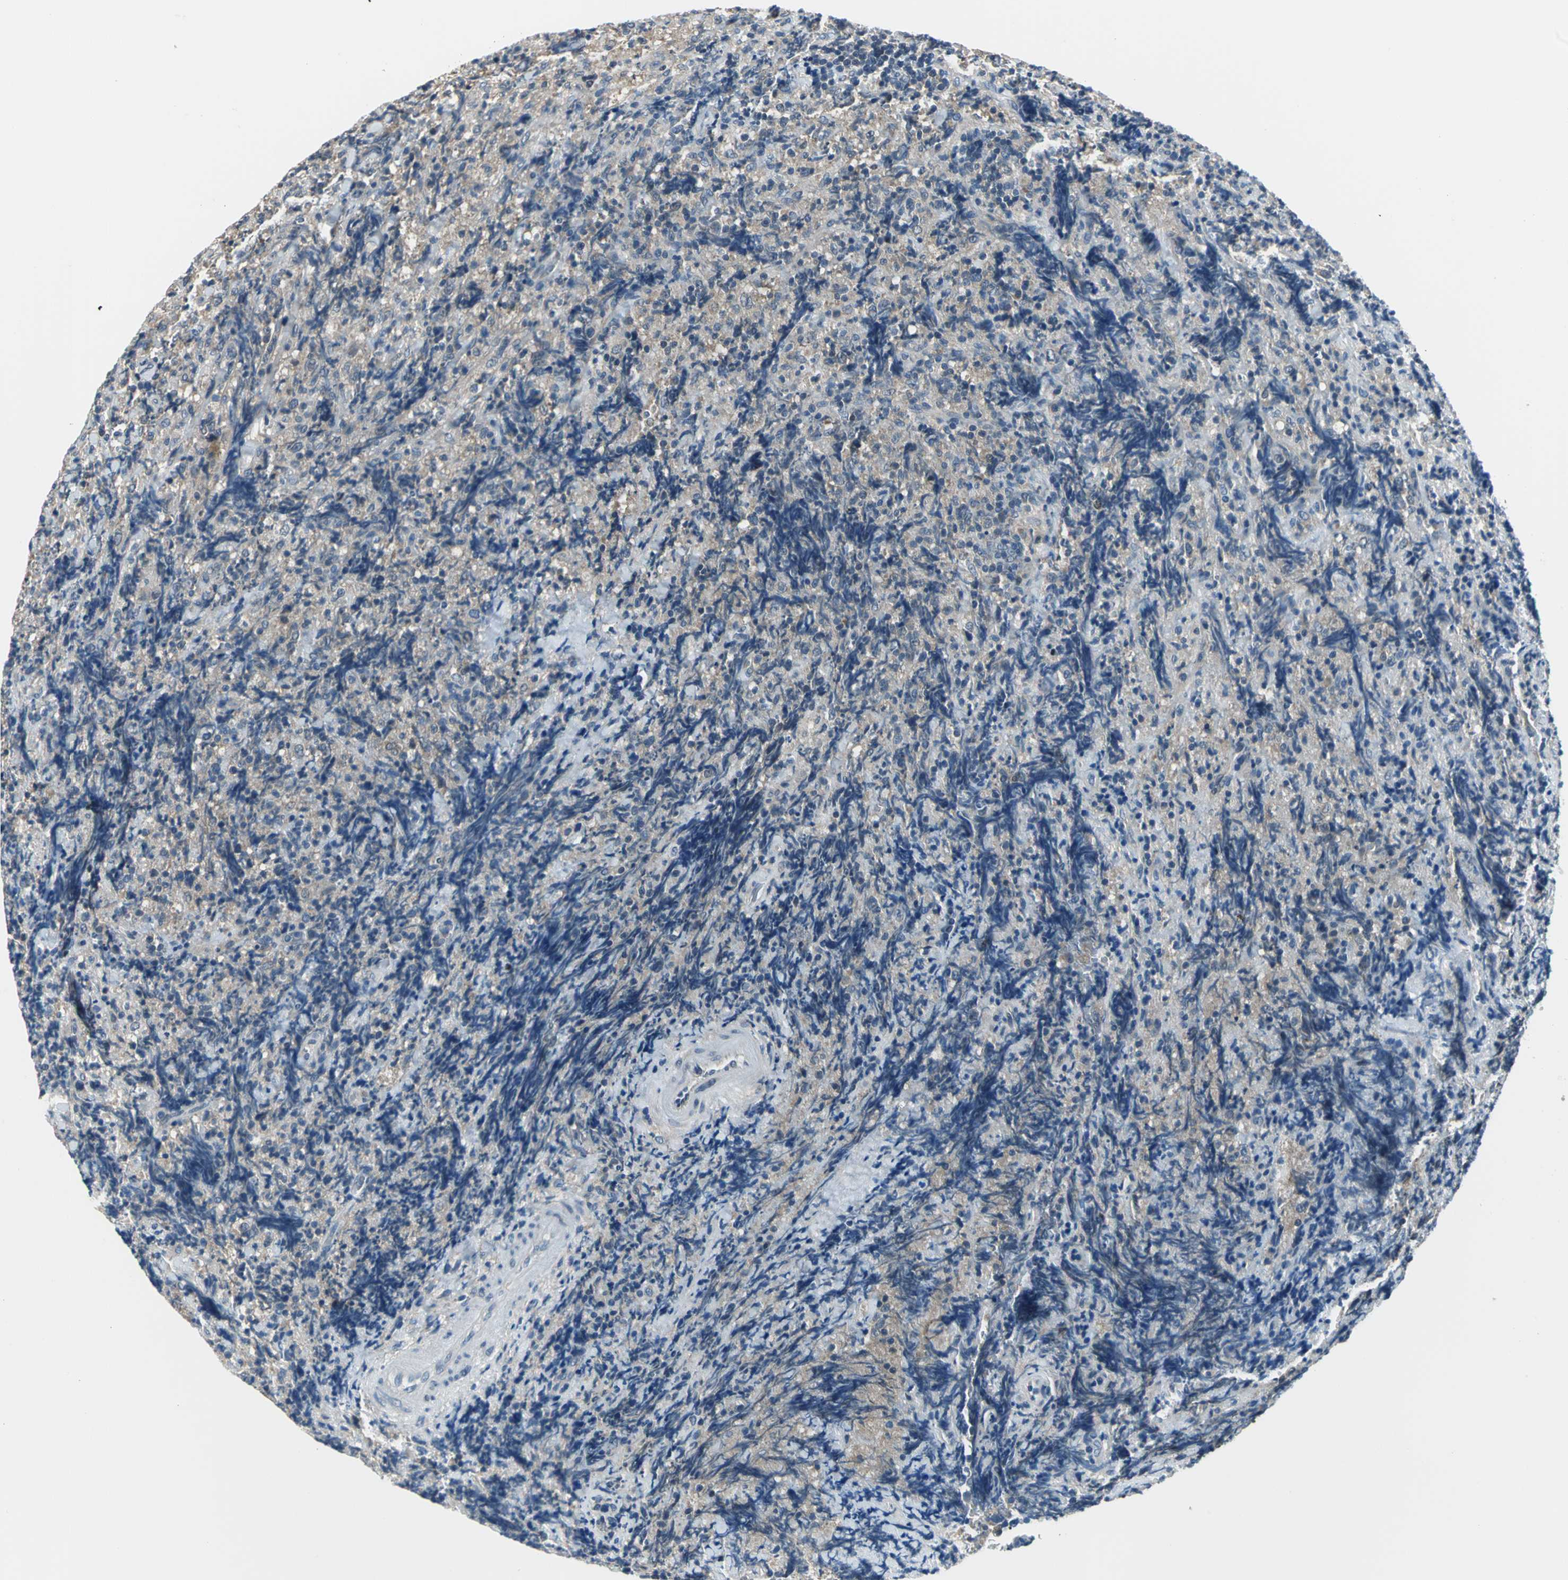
{"staining": {"intensity": "weak", "quantity": ">75%", "location": "cytoplasmic/membranous"}, "tissue": "lymphoma", "cell_type": "Tumor cells", "image_type": "cancer", "snomed": [{"axis": "morphology", "description": "Malignant lymphoma, non-Hodgkin's type, High grade"}, {"axis": "topography", "description": "Tonsil"}], "caption": "The immunohistochemical stain highlights weak cytoplasmic/membranous staining in tumor cells of high-grade malignant lymphoma, non-Hodgkin's type tissue.", "gene": "ZNF415", "patient": {"sex": "female", "age": 36}}